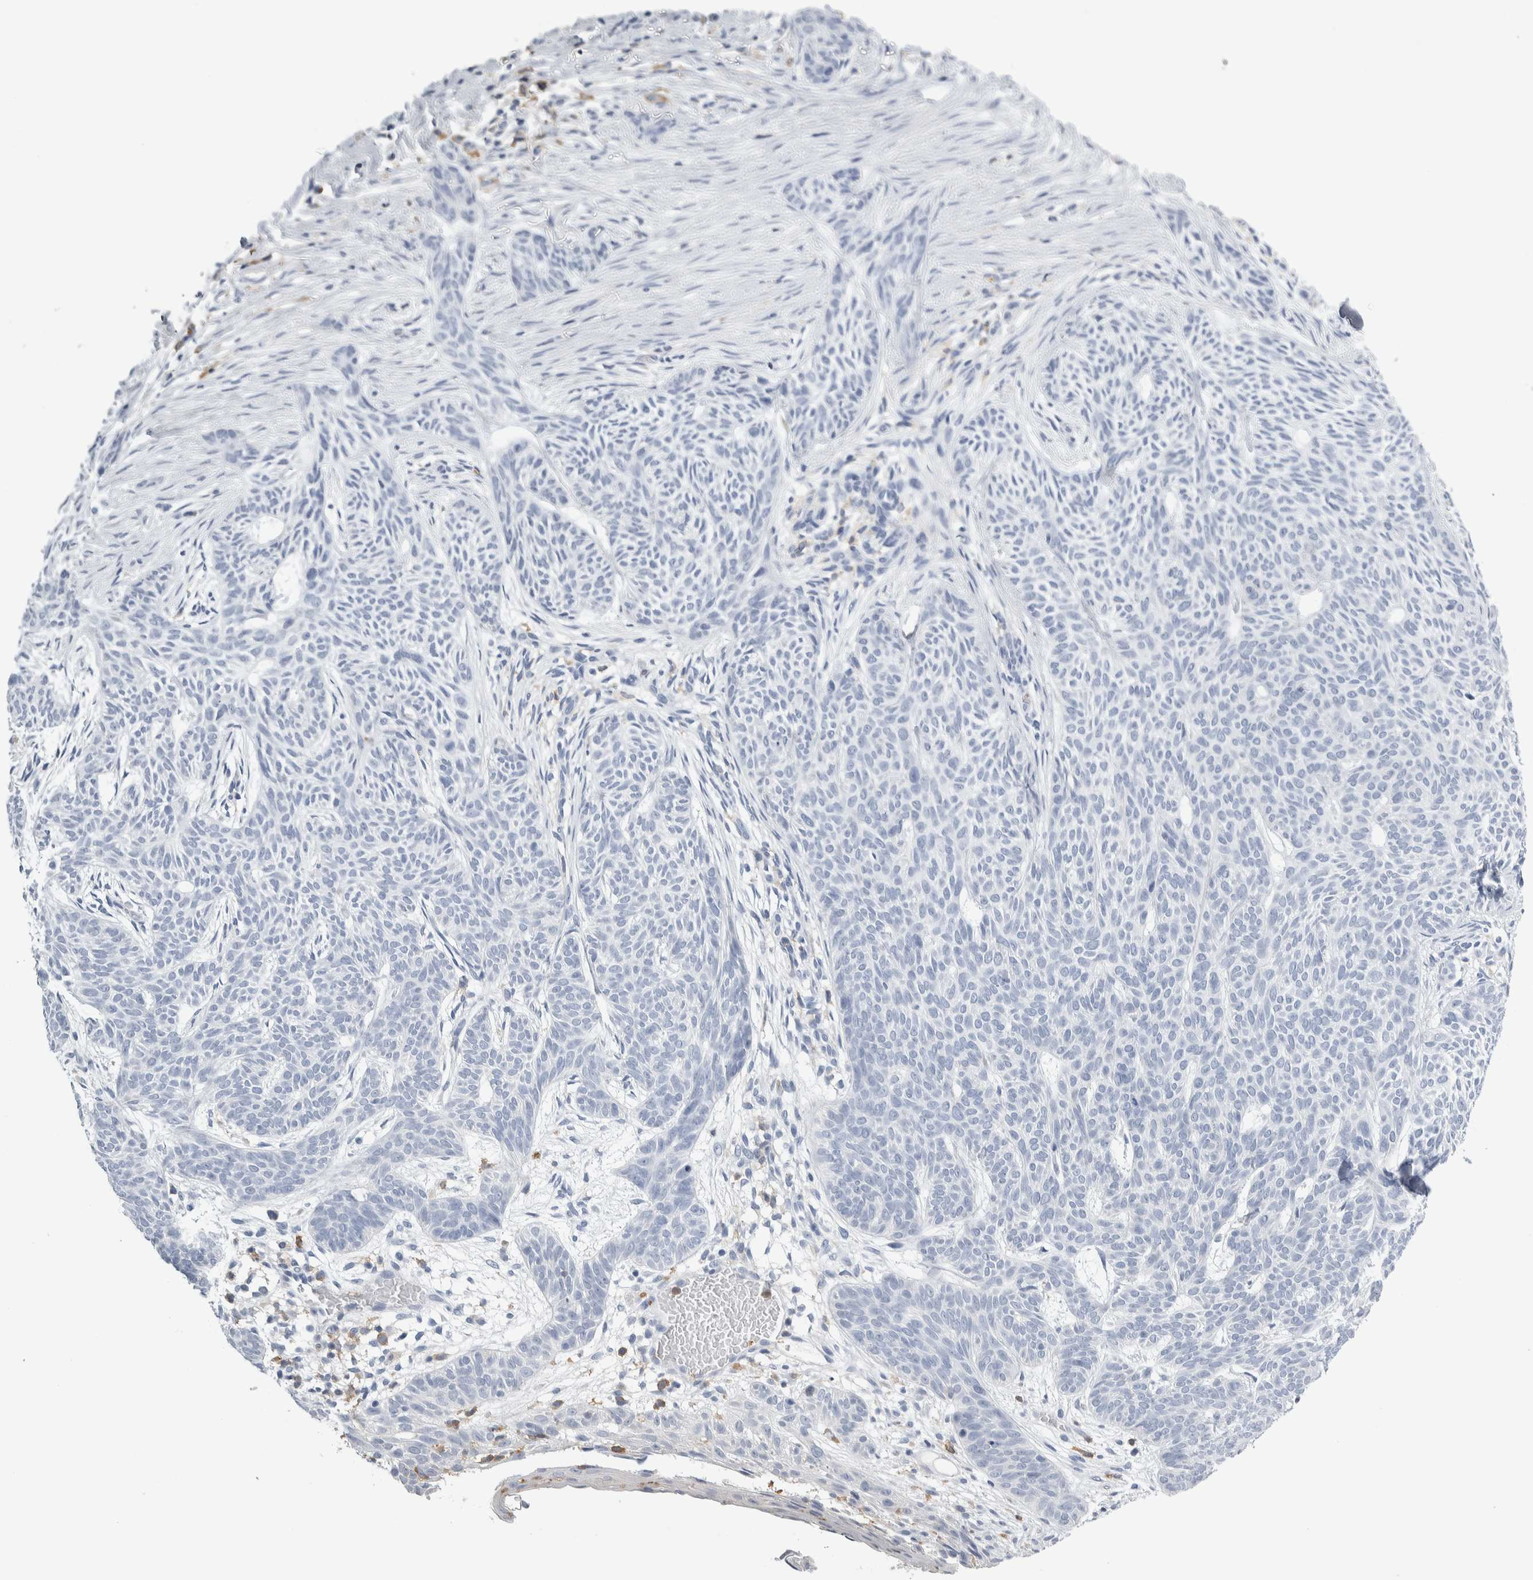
{"staining": {"intensity": "negative", "quantity": "none", "location": "none"}, "tissue": "skin cancer", "cell_type": "Tumor cells", "image_type": "cancer", "snomed": [{"axis": "morphology", "description": "Basal cell carcinoma"}, {"axis": "topography", "description": "Skin"}], "caption": "Skin basal cell carcinoma was stained to show a protein in brown. There is no significant positivity in tumor cells.", "gene": "SKAP2", "patient": {"sex": "female", "age": 59}}